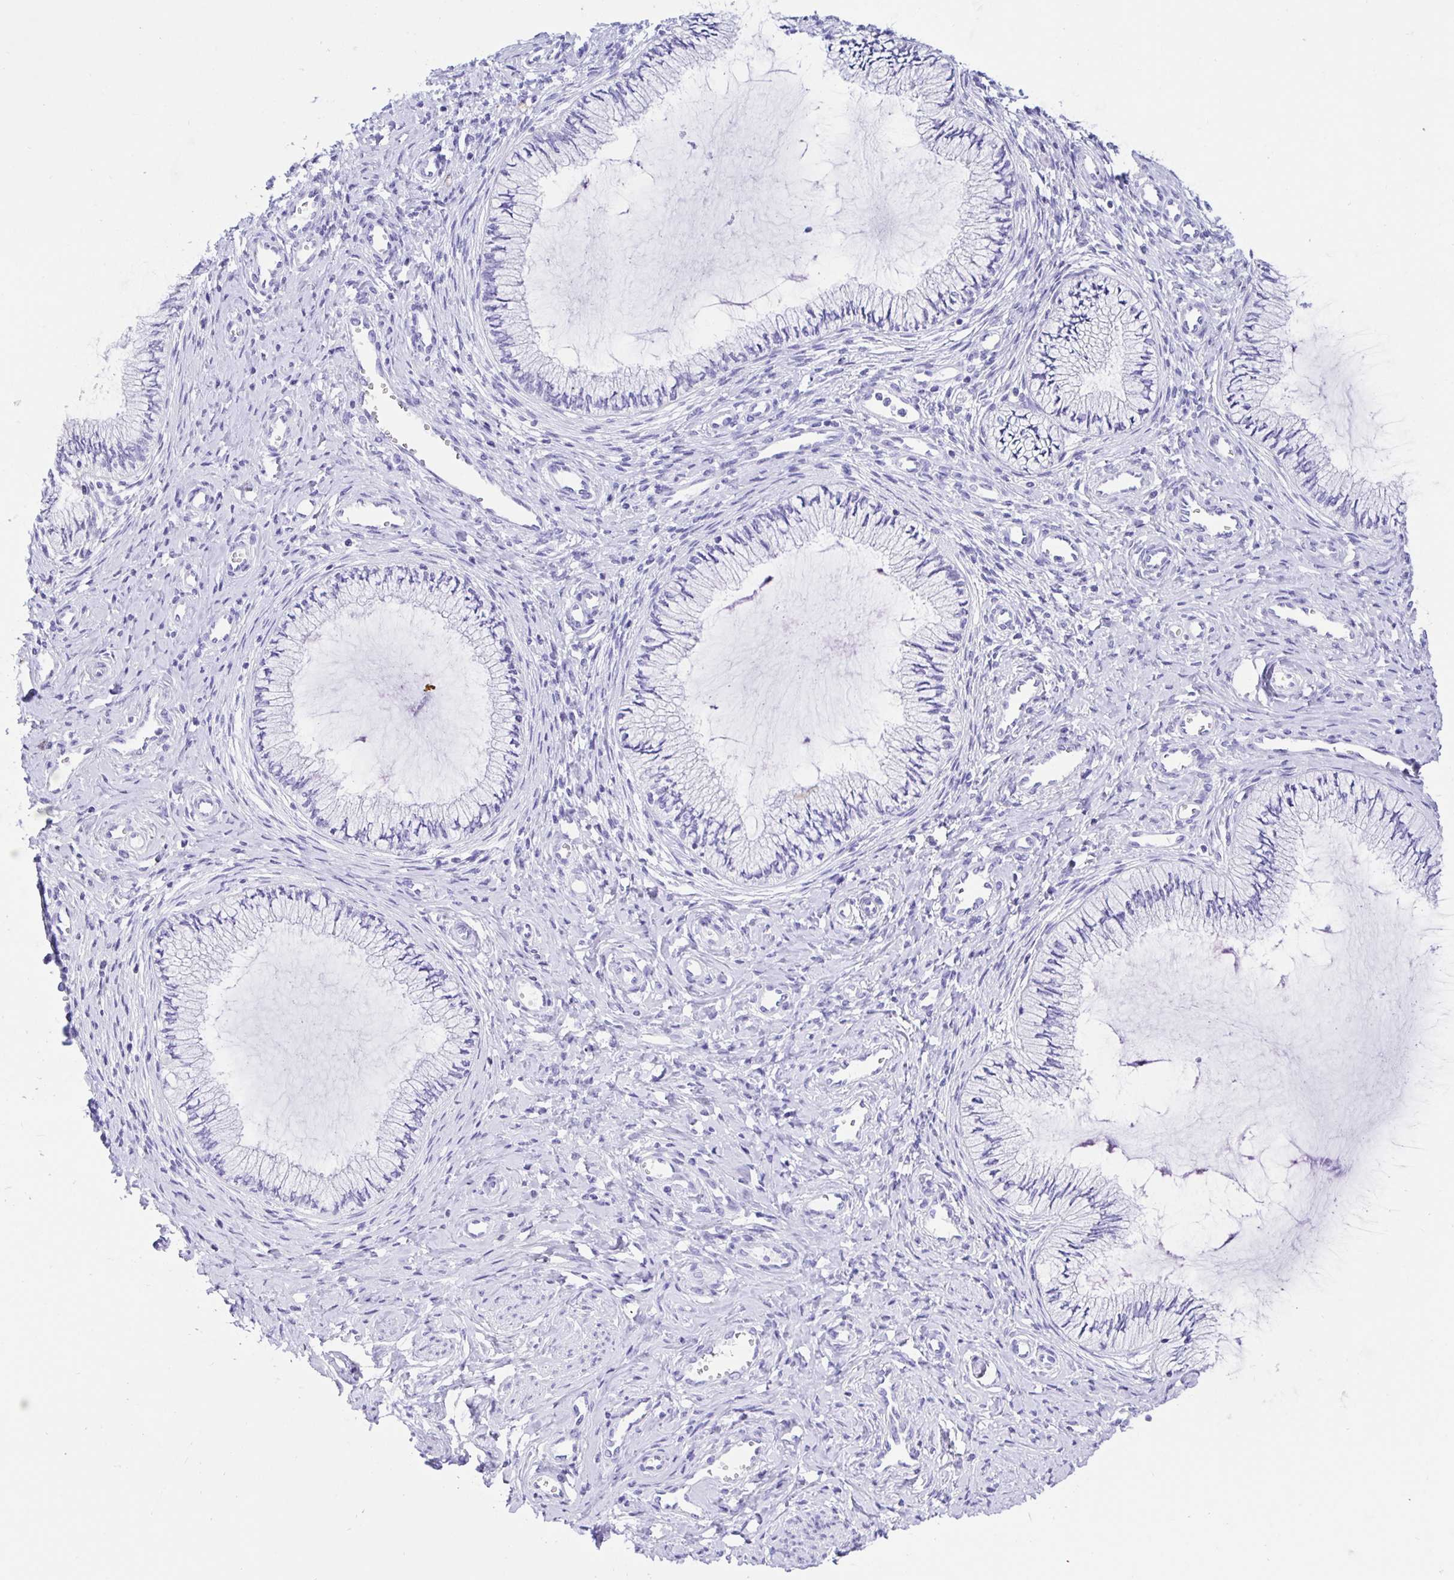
{"staining": {"intensity": "negative", "quantity": "none", "location": "none"}, "tissue": "cervix", "cell_type": "Glandular cells", "image_type": "normal", "snomed": [{"axis": "morphology", "description": "Normal tissue, NOS"}, {"axis": "topography", "description": "Cervix"}], "caption": "Photomicrograph shows no significant protein staining in glandular cells of unremarkable cervix.", "gene": "PRAMEF18", "patient": {"sex": "female", "age": 24}}